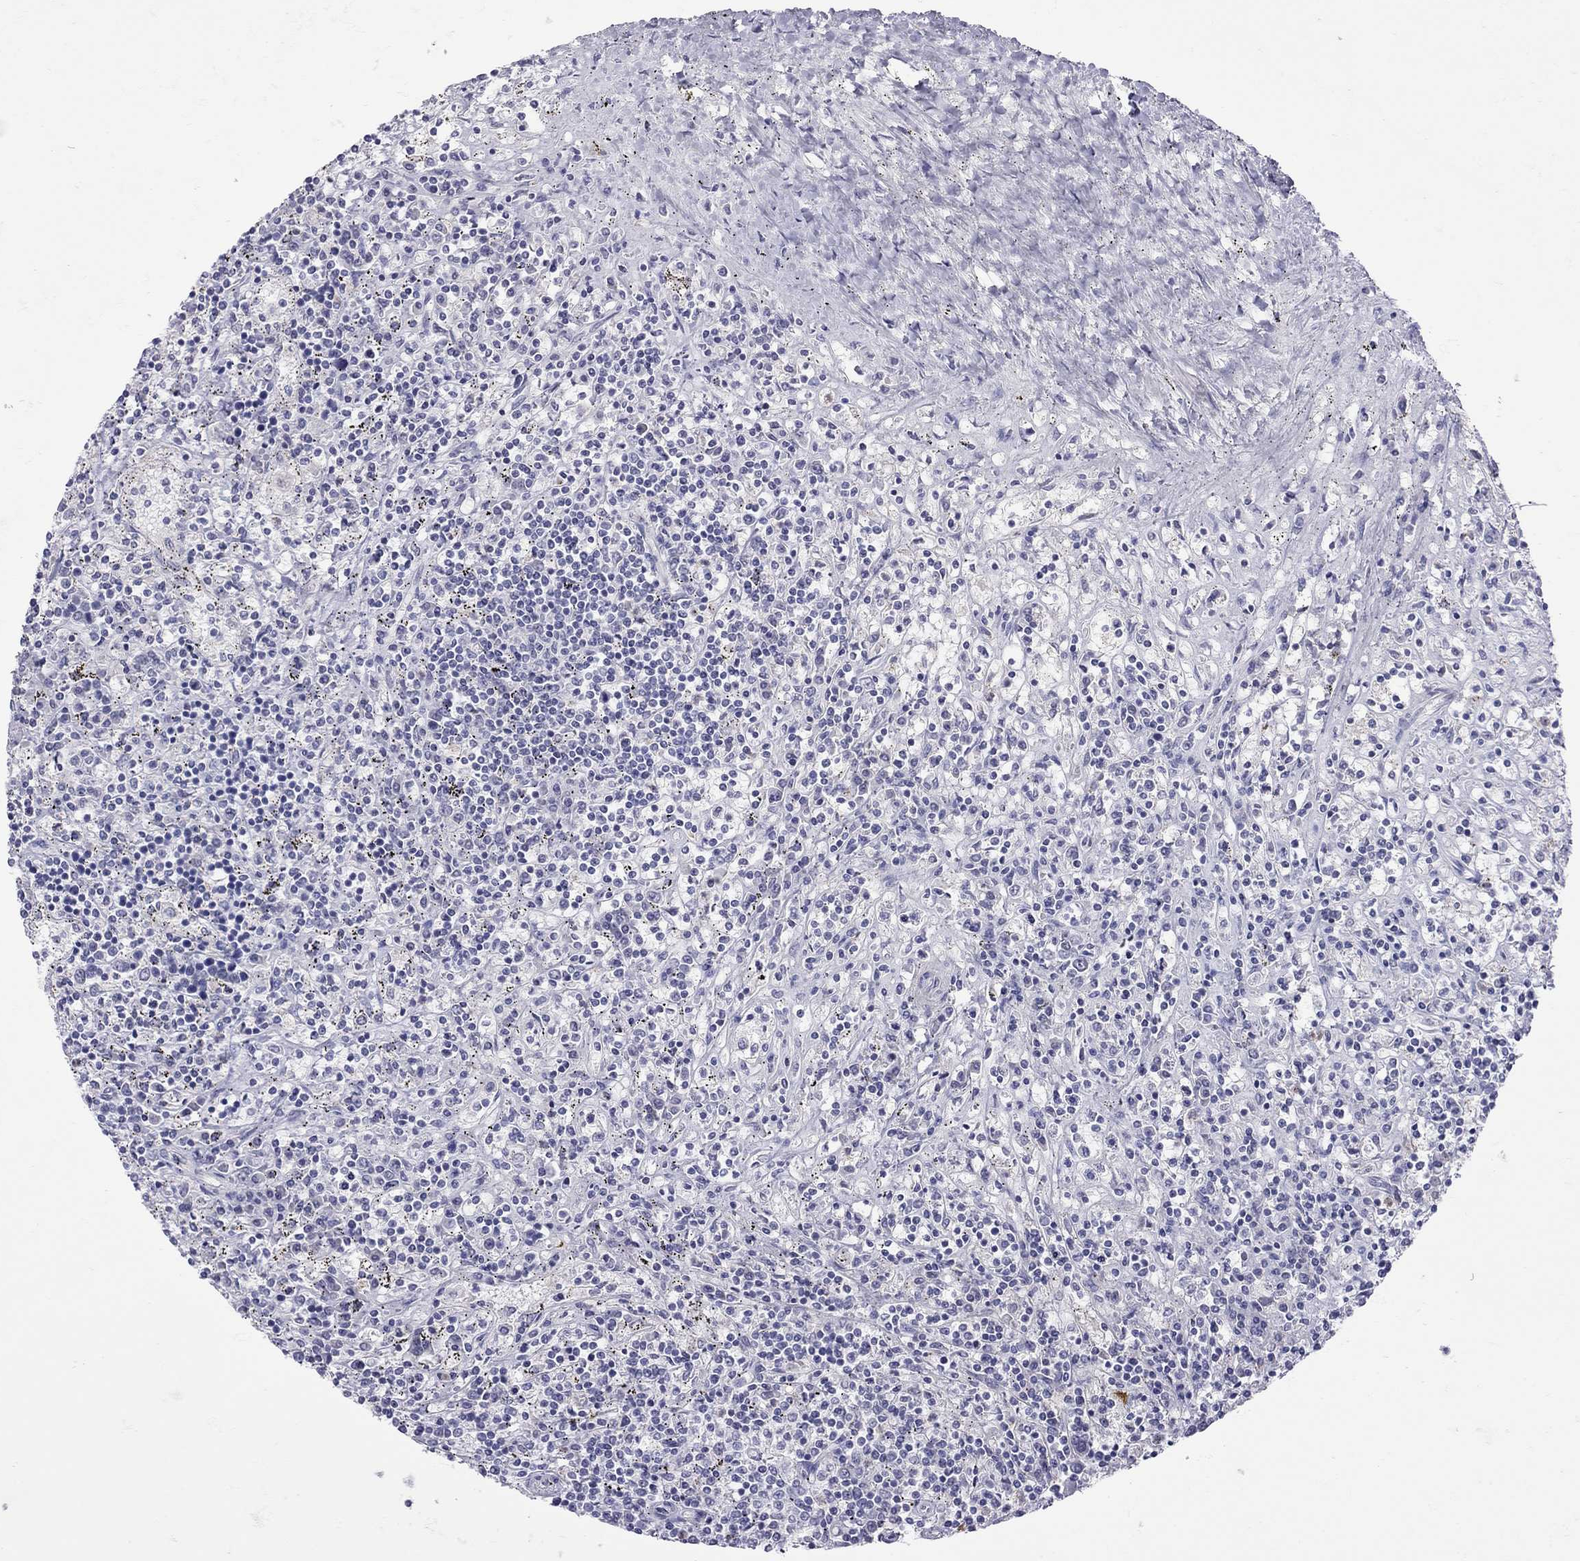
{"staining": {"intensity": "negative", "quantity": "none", "location": "none"}, "tissue": "lymphoma", "cell_type": "Tumor cells", "image_type": "cancer", "snomed": [{"axis": "morphology", "description": "Malignant lymphoma, non-Hodgkin's type, Low grade"}, {"axis": "topography", "description": "Spleen"}], "caption": "High magnification brightfield microscopy of malignant lymphoma, non-Hodgkin's type (low-grade) stained with DAB (3,3'-diaminobenzidine) (brown) and counterstained with hematoxylin (blue): tumor cells show no significant positivity. Brightfield microscopy of IHC stained with DAB (brown) and hematoxylin (blue), captured at high magnification.", "gene": "JHY", "patient": {"sex": "male", "age": 62}}